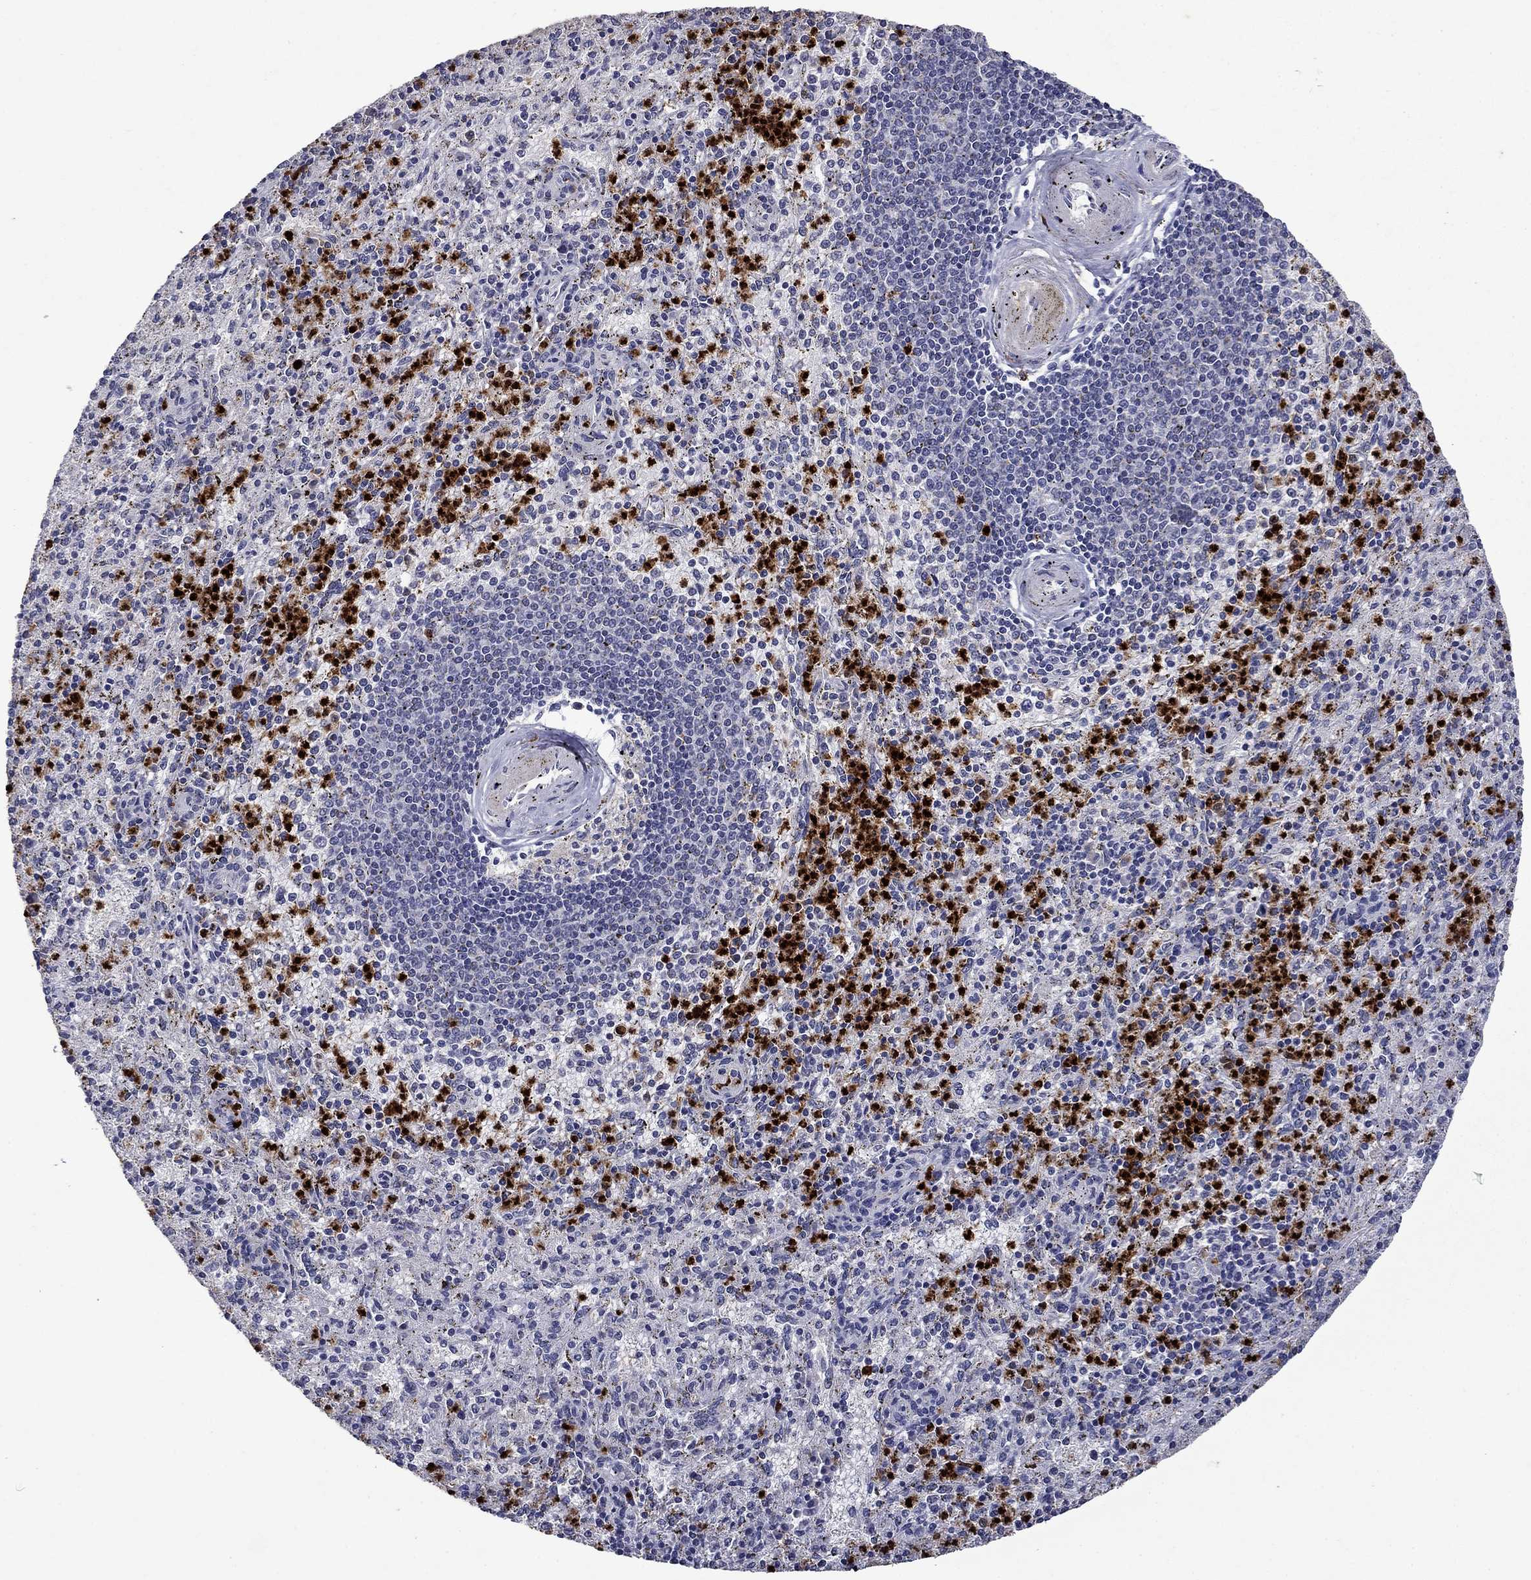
{"staining": {"intensity": "strong", "quantity": "25%-75%", "location": "cytoplasmic/membranous,nuclear"}, "tissue": "spleen", "cell_type": "Cells in red pulp", "image_type": "normal", "snomed": [{"axis": "morphology", "description": "Normal tissue, NOS"}, {"axis": "topography", "description": "Spleen"}], "caption": "Strong cytoplasmic/membranous,nuclear protein expression is identified in approximately 25%-75% of cells in red pulp in spleen.", "gene": "IRF5", "patient": {"sex": "male", "age": 60}}